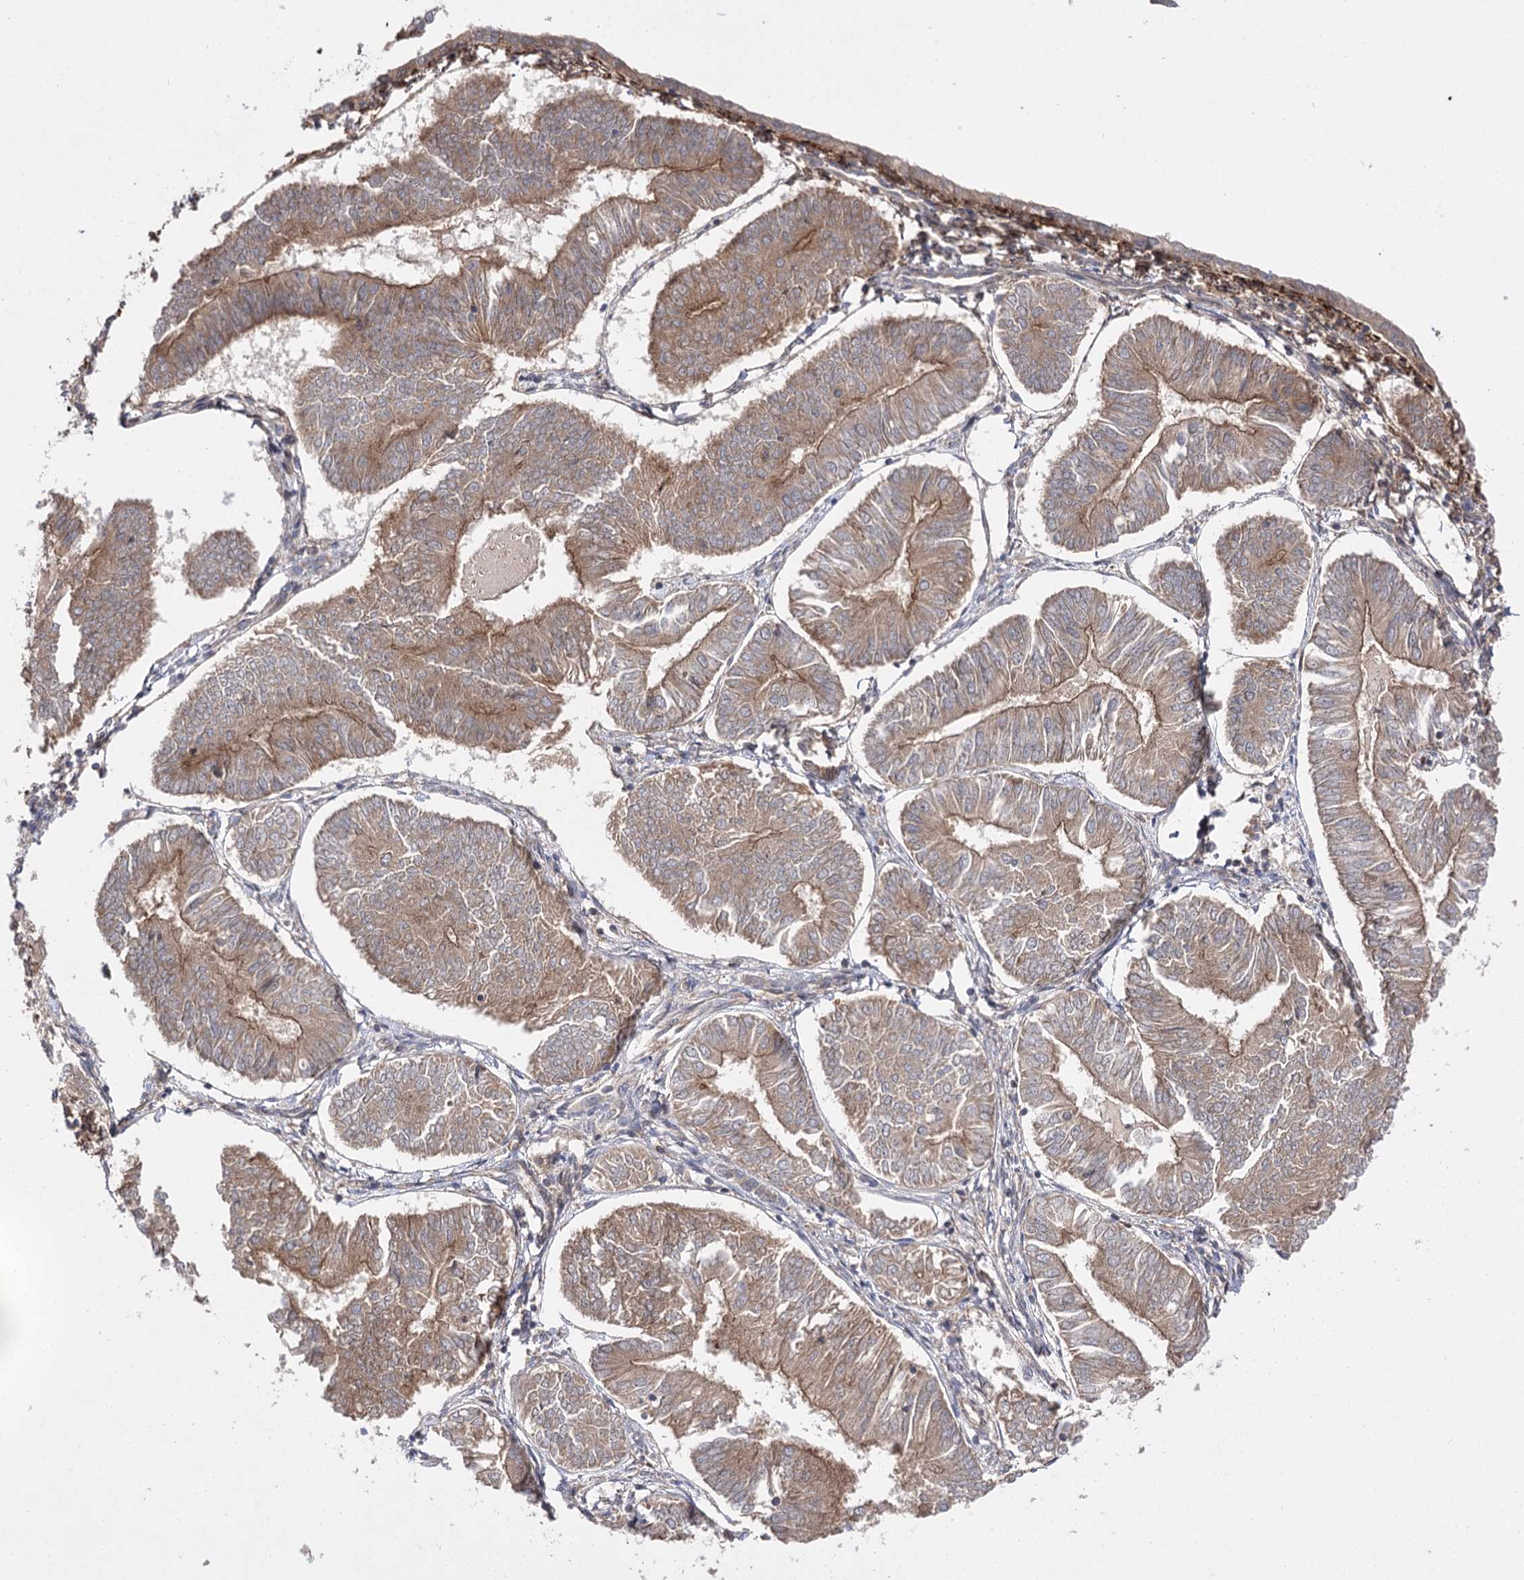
{"staining": {"intensity": "moderate", "quantity": ">75%", "location": "cytoplasmic/membranous"}, "tissue": "endometrial cancer", "cell_type": "Tumor cells", "image_type": "cancer", "snomed": [{"axis": "morphology", "description": "Adenocarcinoma, NOS"}, {"axis": "topography", "description": "Endometrium"}], "caption": "Immunohistochemistry (IHC) of adenocarcinoma (endometrial) displays medium levels of moderate cytoplasmic/membranous expression in about >75% of tumor cells. The staining is performed using DAB brown chromogen to label protein expression. The nuclei are counter-stained blue using hematoxylin.", "gene": "BCR", "patient": {"sex": "female", "age": 58}}